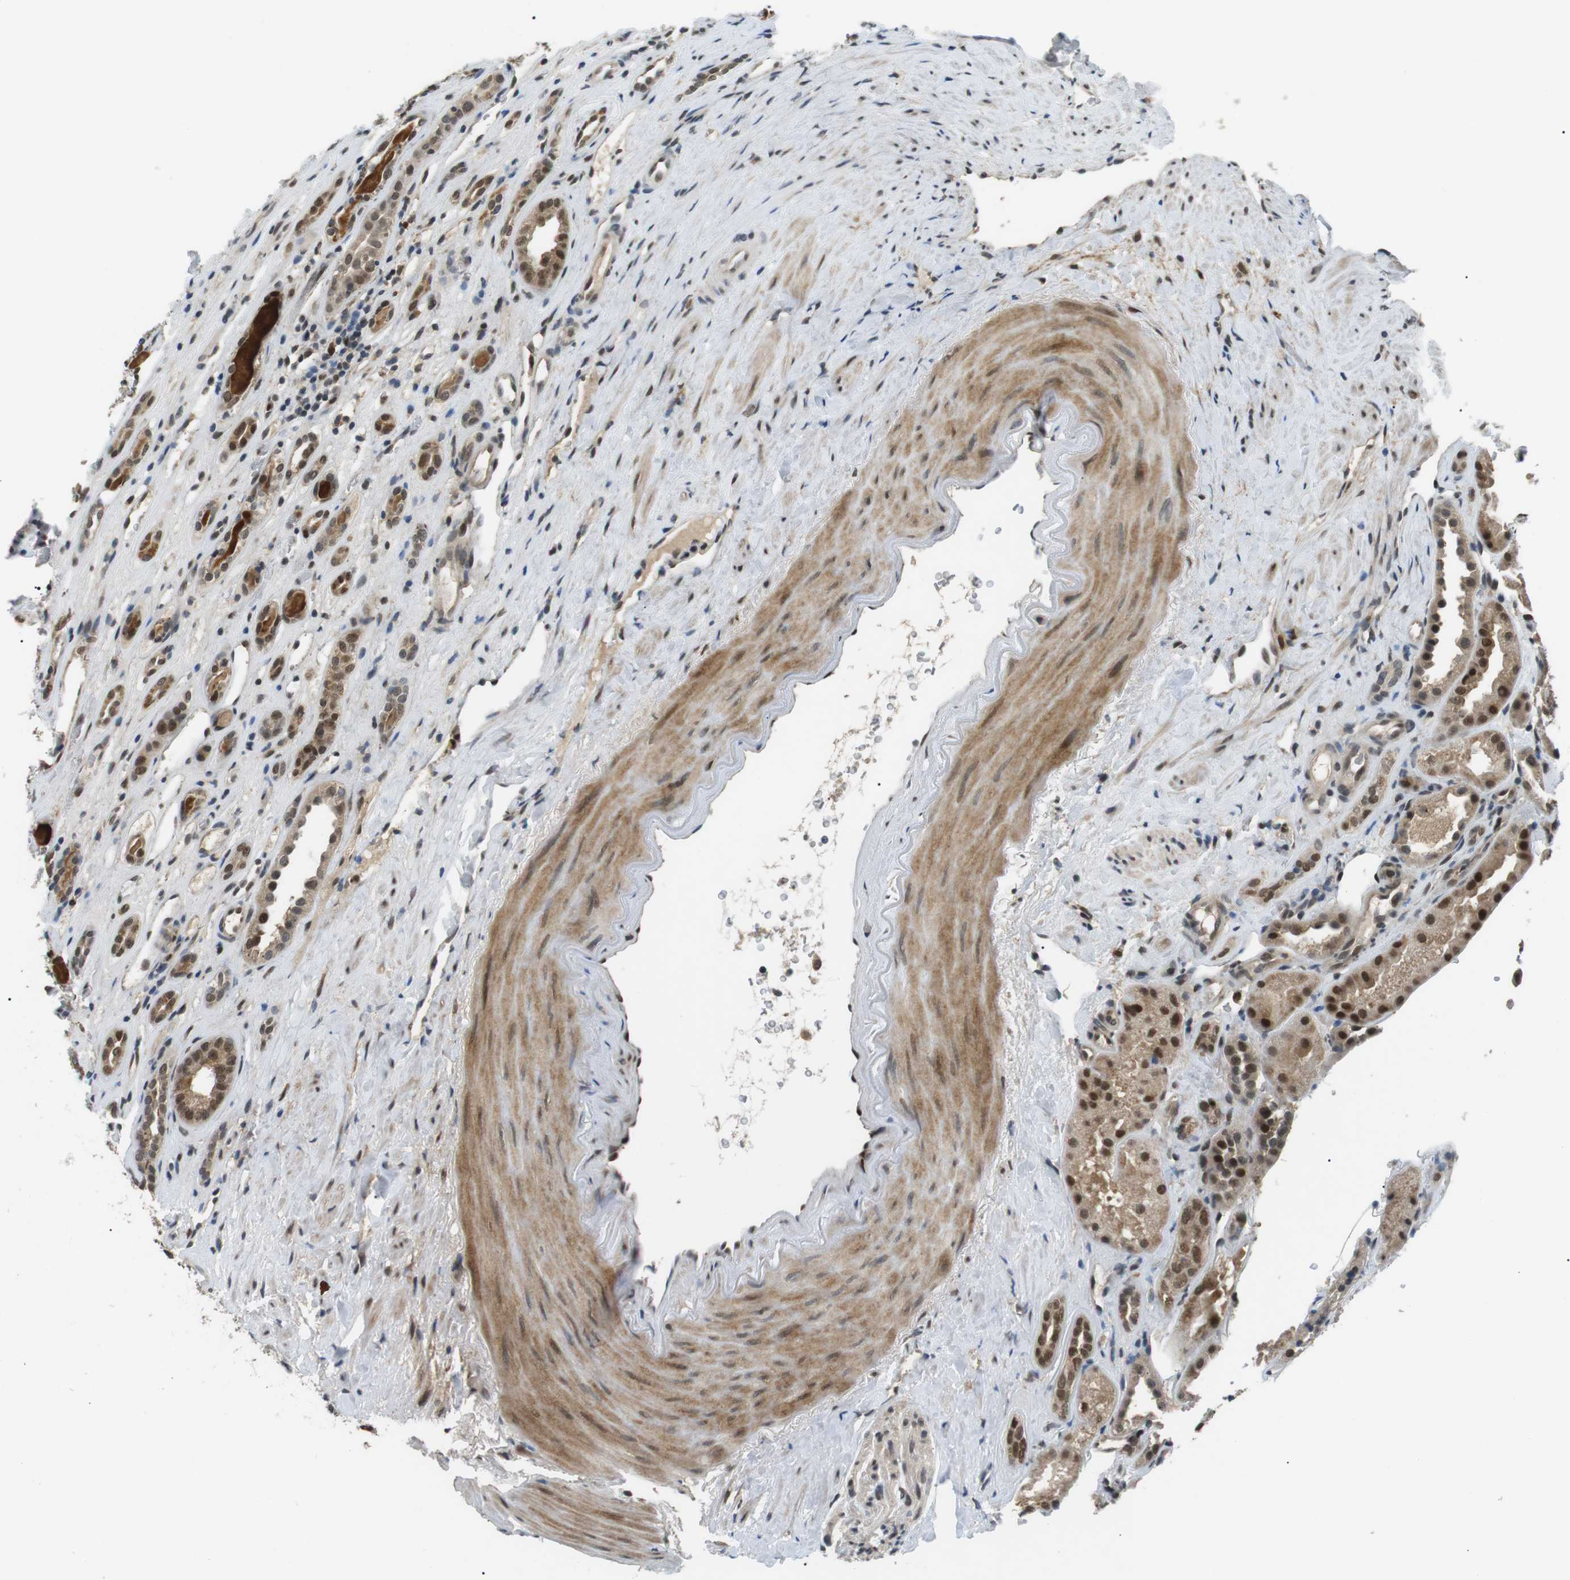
{"staining": {"intensity": "moderate", "quantity": "25%-75%", "location": "cytoplasmic/membranous,nuclear"}, "tissue": "renal cancer", "cell_type": "Tumor cells", "image_type": "cancer", "snomed": [{"axis": "morphology", "description": "Adenocarcinoma, NOS"}, {"axis": "topography", "description": "Kidney"}], "caption": "Immunohistochemistry (IHC) (DAB (3,3'-diaminobenzidine)) staining of renal cancer shows moderate cytoplasmic/membranous and nuclear protein expression in about 25%-75% of tumor cells.", "gene": "ORAI3", "patient": {"sex": "female", "age": 60}}